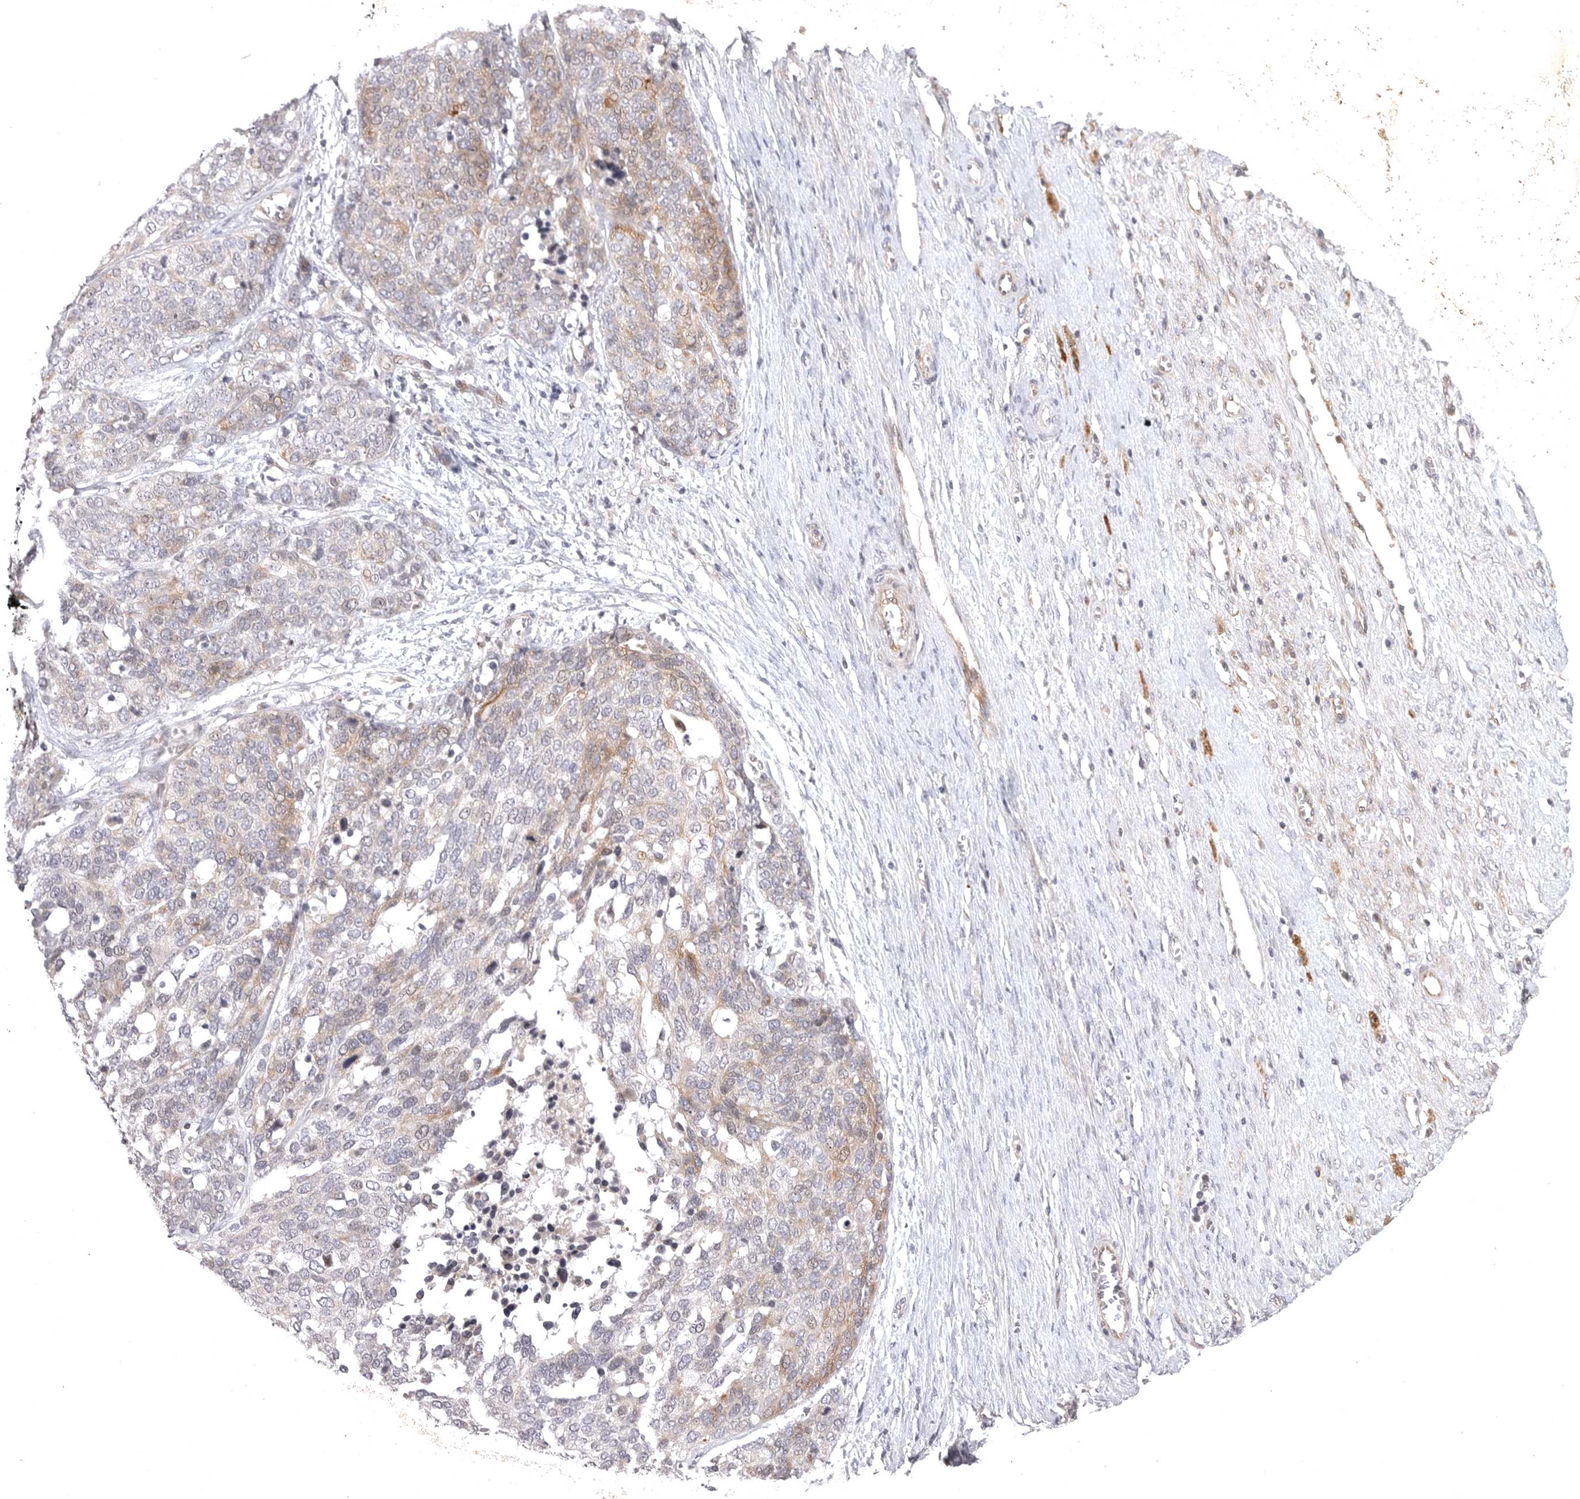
{"staining": {"intensity": "moderate", "quantity": ">75%", "location": "cytoplasmic/membranous"}, "tissue": "ovarian cancer", "cell_type": "Tumor cells", "image_type": "cancer", "snomed": [{"axis": "morphology", "description": "Cystadenocarcinoma, serous, NOS"}, {"axis": "topography", "description": "Ovary"}], "caption": "Immunohistochemistry (IHC) of human serous cystadenocarcinoma (ovarian) reveals medium levels of moderate cytoplasmic/membranous staining in about >75% of tumor cells.", "gene": "CD300LD", "patient": {"sex": "female", "age": 44}}